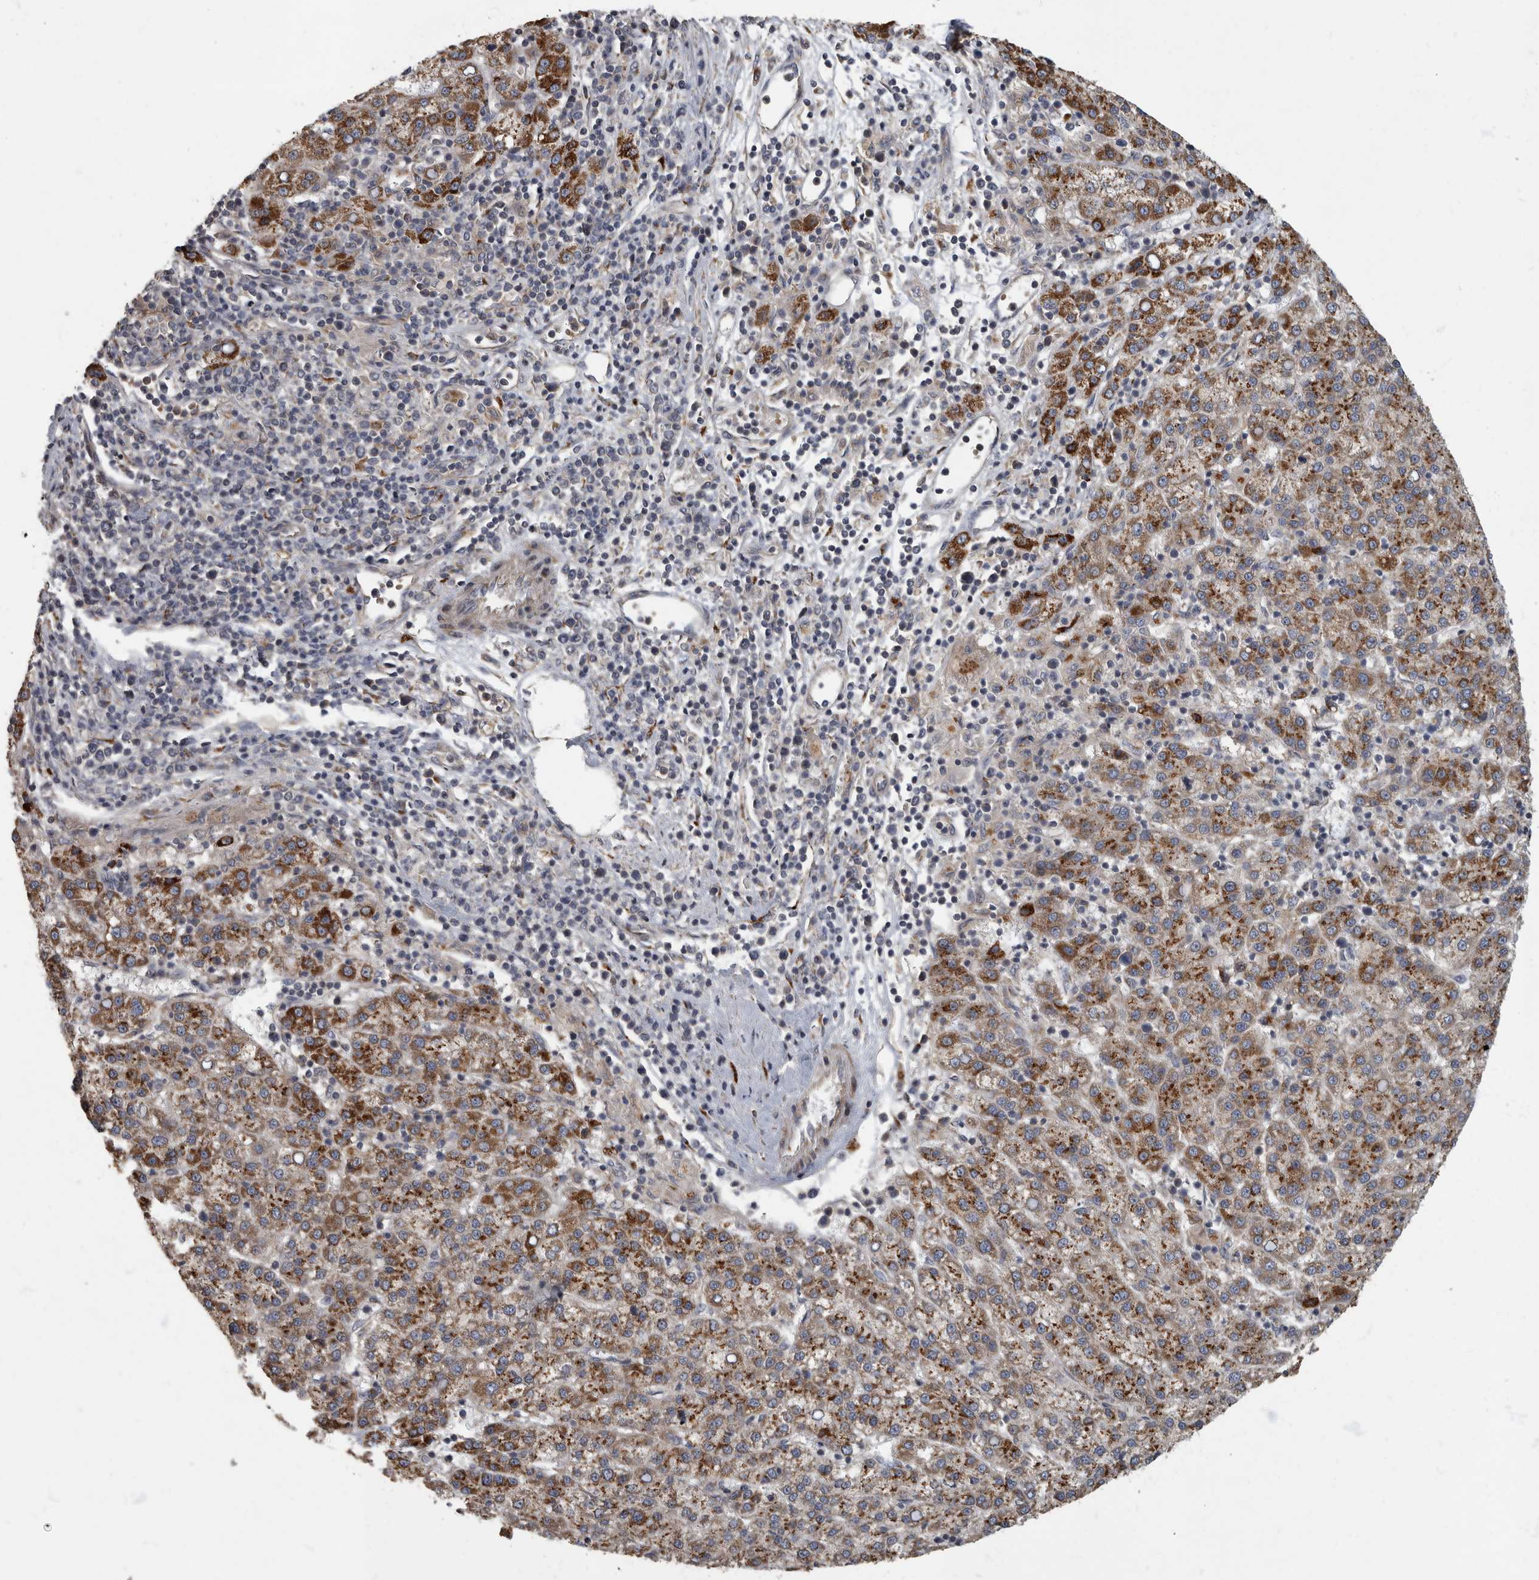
{"staining": {"intensity": "moderate", "quantity": ">75%", "location": "cytoplasmic/membranous"}, "tissue": "liver cancer", "cell_type": "Tumor cells", "image_type": "cancer", "snomed": [{"axis": "morphology", "description": "Carcinoma, Hepatocellular, NOS"}, {"axis": "topography", "description": "Liver"}], "caption": "There is medium levels of moderate cytoplasmic/membranous staining in tumor cells of hepatocellular carcinoma (liver), as demonstrated by immunohistochemical staining (brown color).", "gene": "IQCK", "patient": {"sex": "female", "age": 58}}